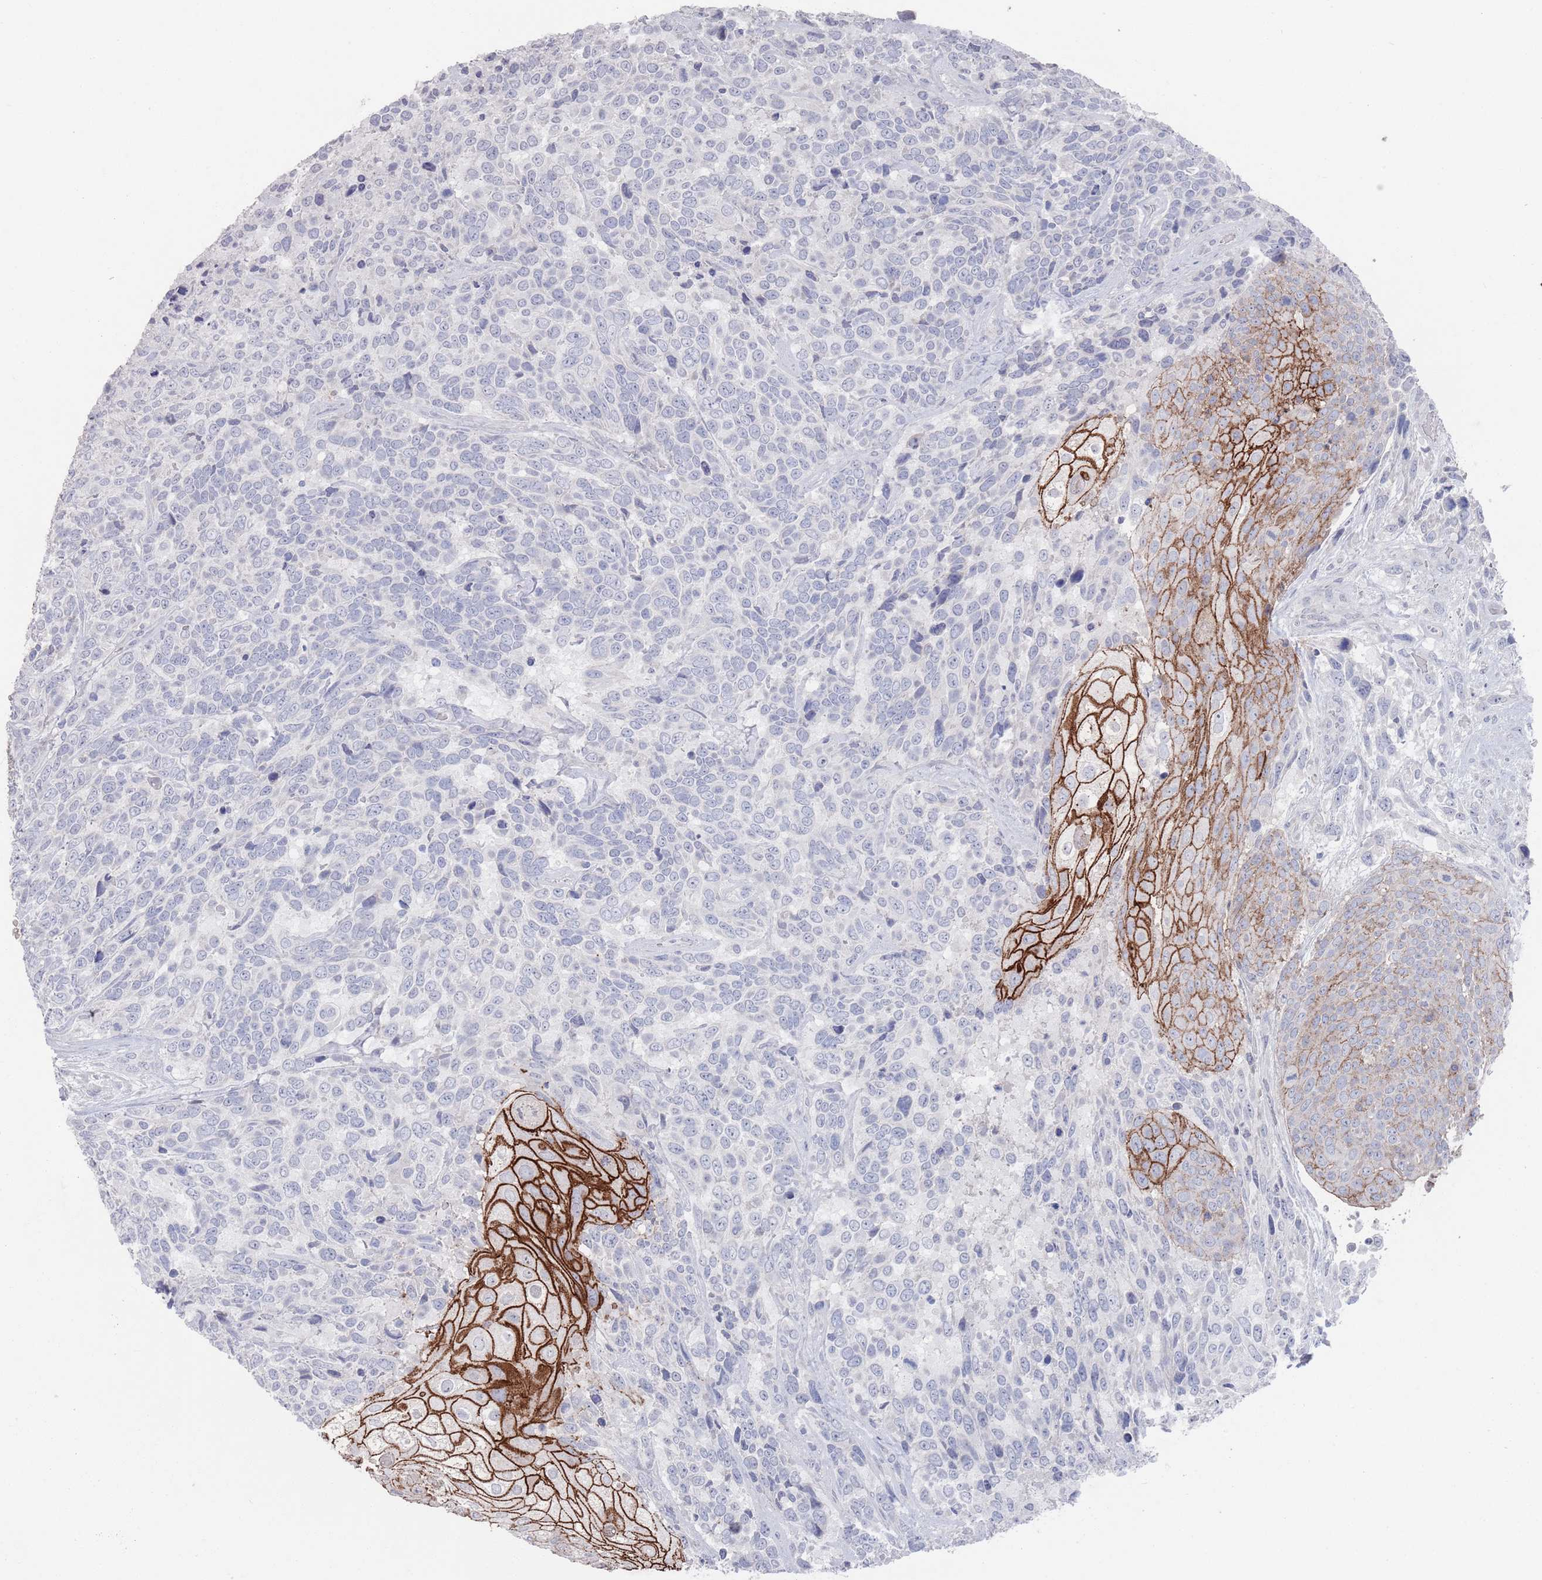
{"staining": {"intensity": "strong", "quantity": "<25%", "location": "cytoplasmic/membranous"}, "tissue": "urothelial cancer", "cell_type": "Tumor cells", "image_type": "cancer", "snomed": [{"axis": "morphology", "description": "Urothelial carcinoma, High grade"}, {"axis": "topography", "description": "Urinary bladder"}], "caption": "Urothelial cancer was stained to show a protein in brown. There is medium levels of strong cytoplasmic/membranous expression in approximately <25% of tumor cells.", "gene": "PROM2", "patient": {"sex": "female", "age": 70}}